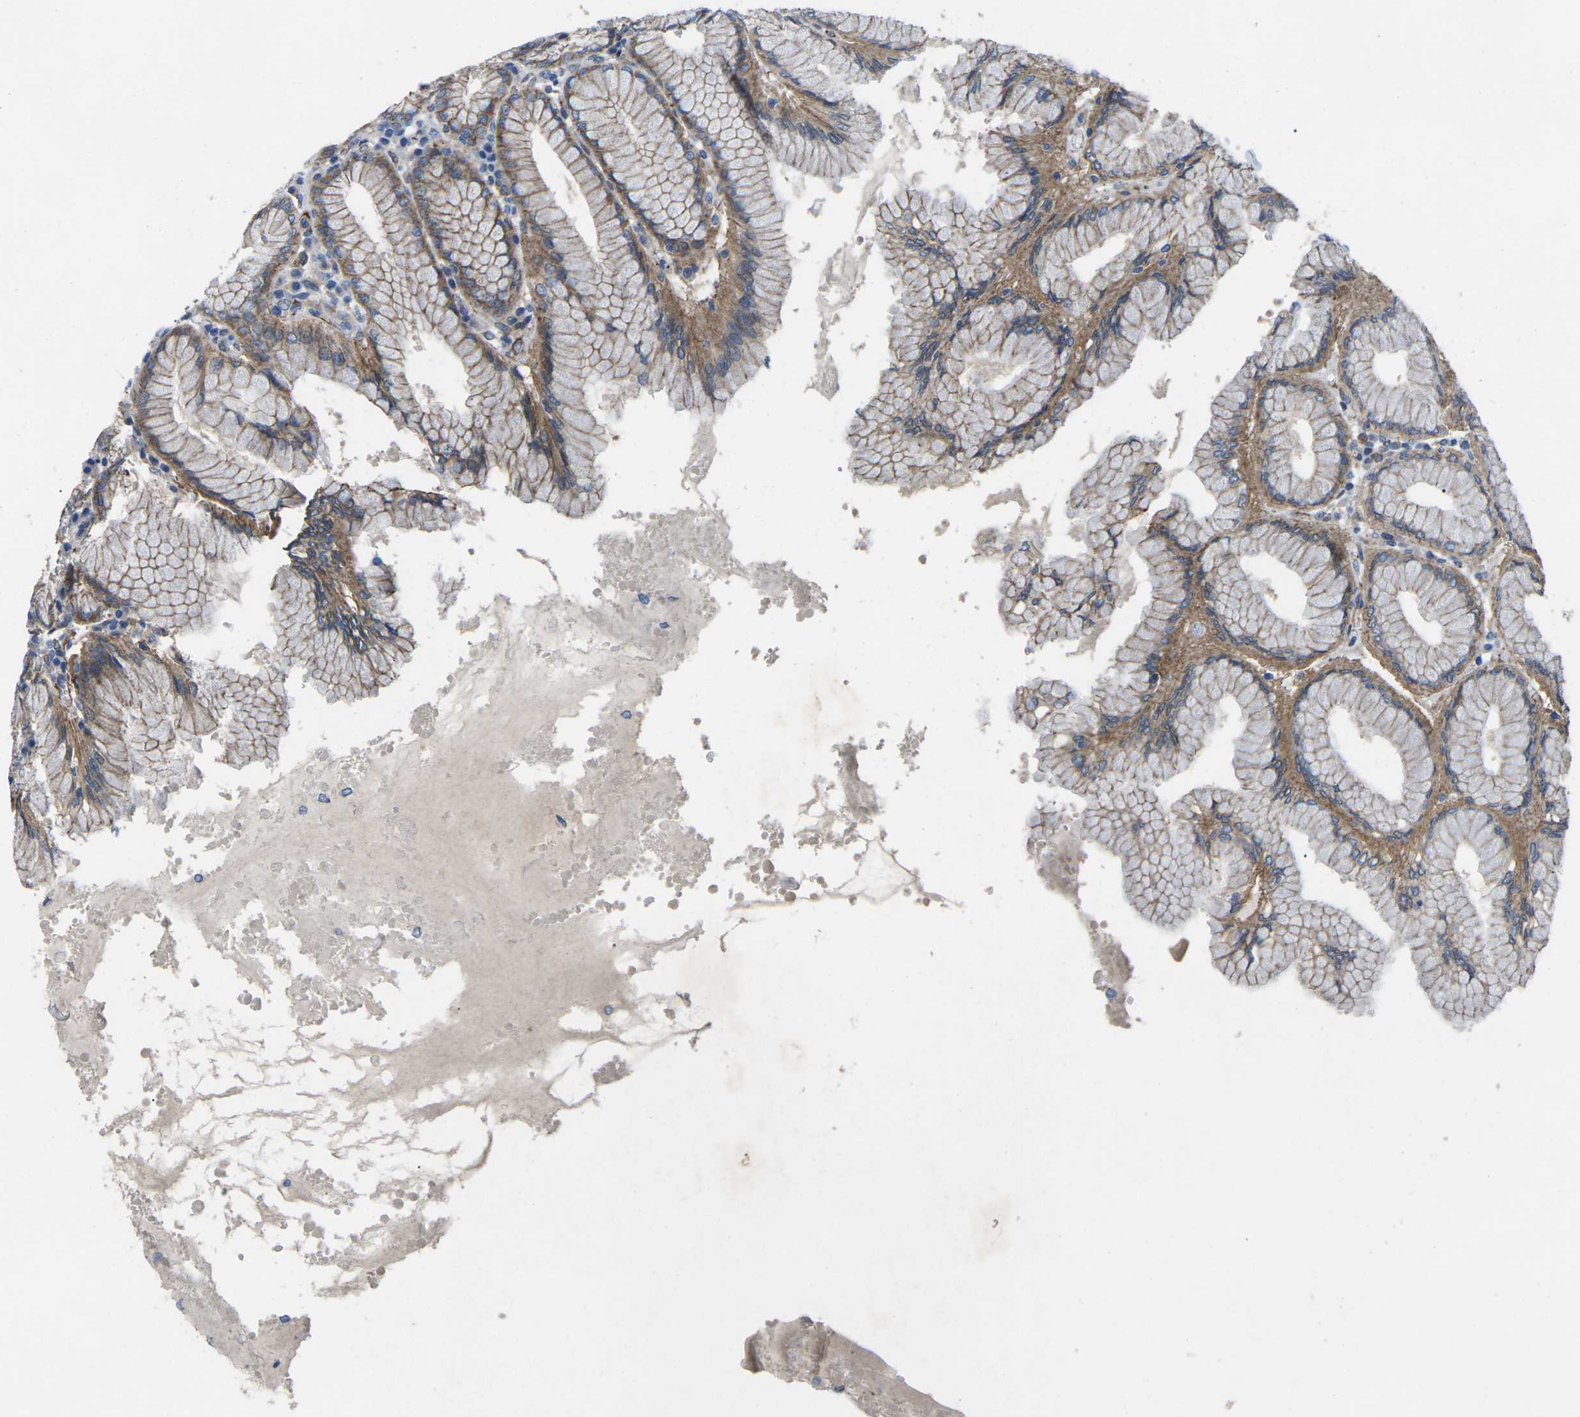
{"staining": {"intensity": "moderate", "quantity": ">75%", "location": "cytoplasmic/membranous"}, "tissue": "stomach", "cell_type": "Glandular cells", "image_type": "normal", "snomed": [{"axis": "morphology", "description": "Normal tissue, NOS"}, {"axis": "topography", "description": "Stomach"}, {"axis": "topography", "description": "Stomach, lower"}], "caption": "Protein expression analysis of normal stomach shows moderate cytoplasmic/membranous expression in approximately >75% of glandular cells.", "gene": "CTNND1", "patient": {"sex": "female", "age": 56}}